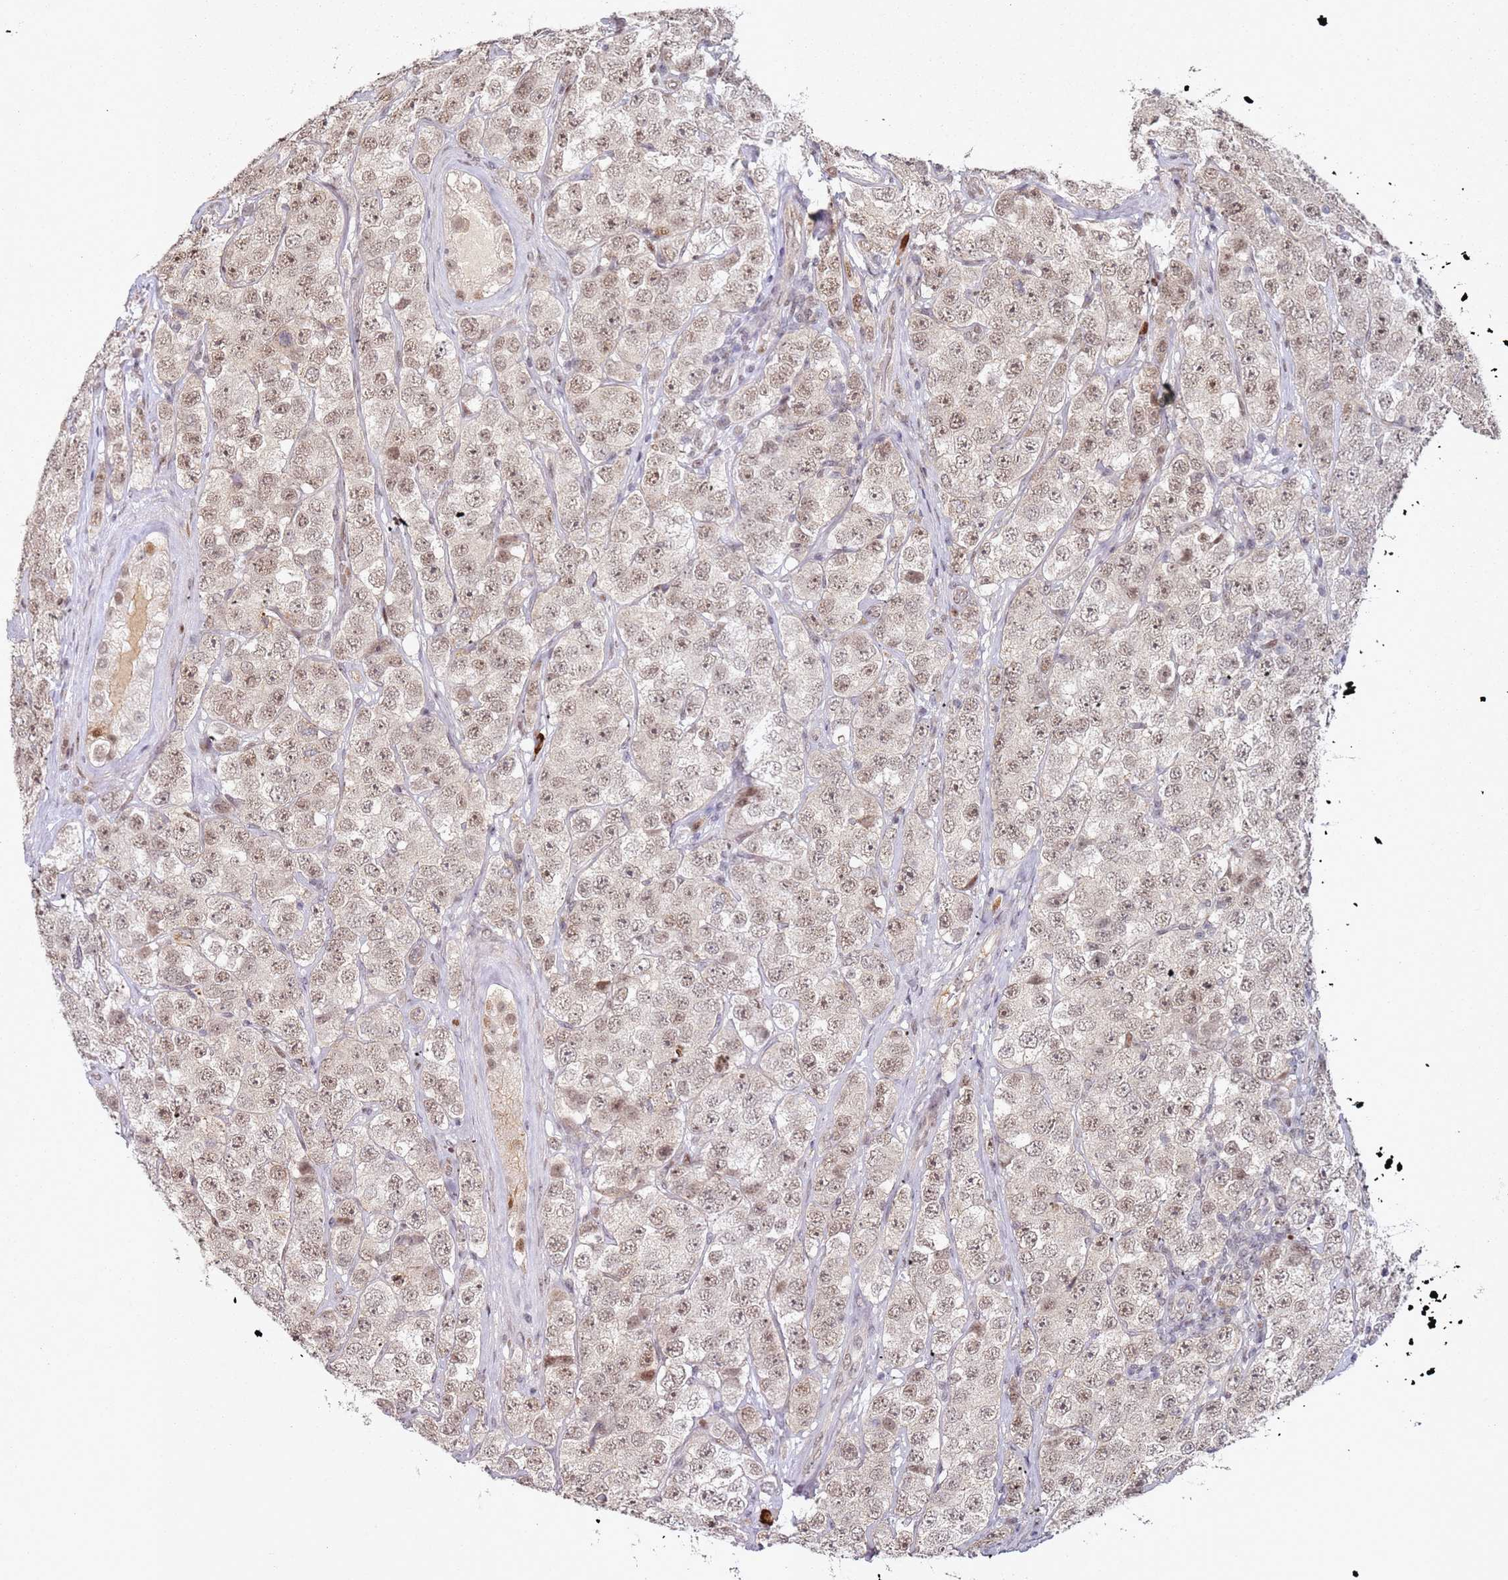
{"staining": {"intensity": "moderate", "quantity": ">75%", "location": "nuclear"}, "tissue": "testis cancer", "cell_type": "Tumor cells", "image_type": "cancer", "snomed": [{"axis": "morphology", "description": "Seminoma, NOS"}, {"axis": "topography", "description": "Testis"}], "caption": "This photomicrograph shows immunohistochemistry (IHC) staining of testis cancer (seminoma), with medium moderate nuclear staining in about >75% of tumor cells.", "gene": "ATF6B", "patient": {"sex": "male", "age": 28}}